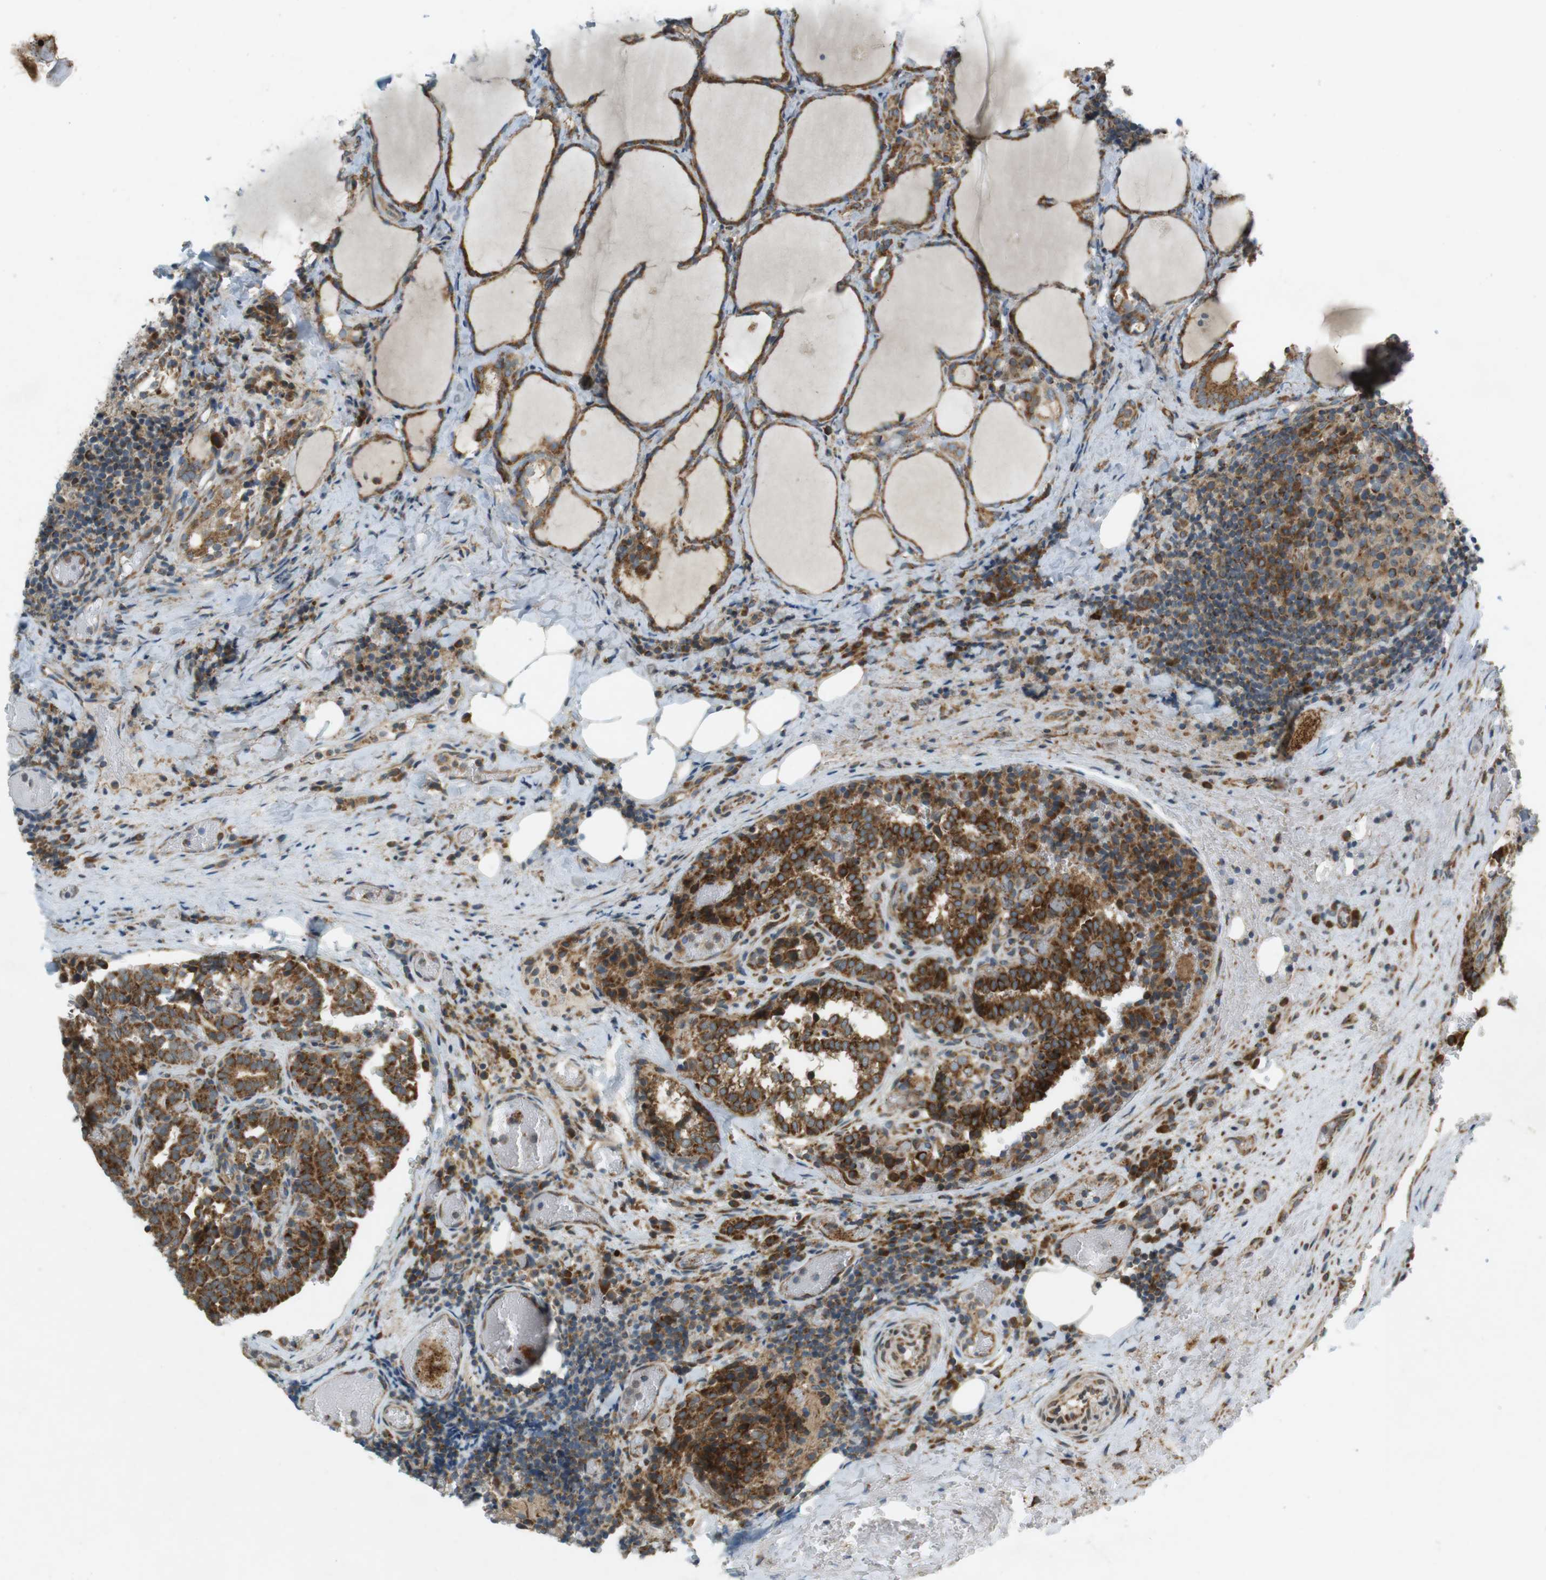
{"staining": {"intensity": "strong", "quantity": "25%-75%", "location": "cytoplasmic/membranous"}, "tissue": "thyroid cancer", "cell_type": "Tumor cells", "image_type": "cancer", "snomed": [{"axis": "morphology", "description": "Normal tissue, NOS"}, {"axis": "morphology", "description": "Papillary adenocarcinoma, NOS"}, {"axis": "topography", "description": "Thyroid gland"}], "caption": "Immunohistochemistry (IHC) image of papillary adenocarcinoma (thyroid) stained for a protein (brown), which reveals high levels of strong cytoplasmic/membranous staining in about 25%-75% of tumor cells.", "gene": "SLC41A1", "patient": {"sex": "female", "age": 30}}